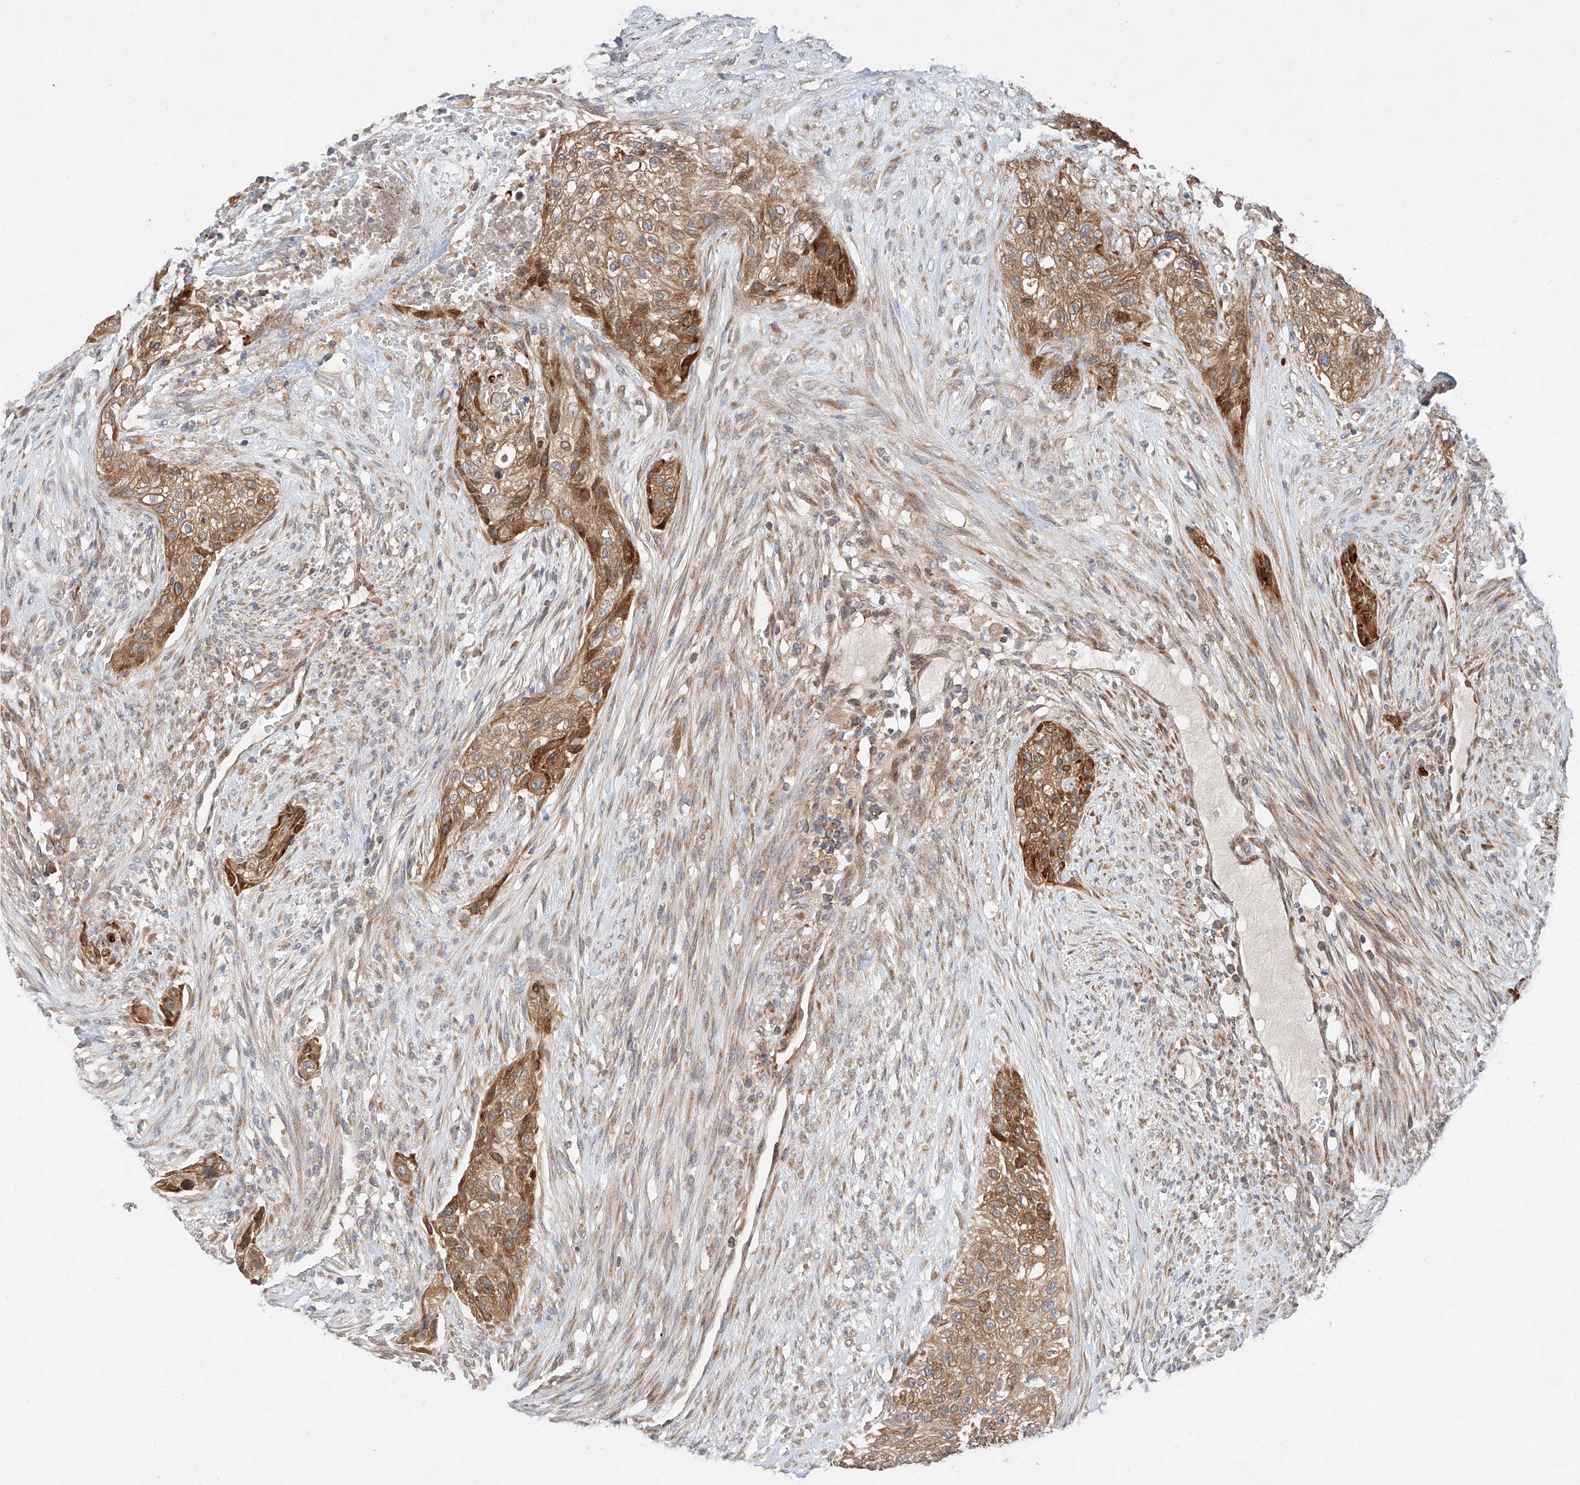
{"staining": {"intensity": "moderate", "quantity": ">75%", "location": "cytoplasmic/membranous"}, "tissue": "urothelial cancer", "cell_type": "Tumor cells", "image_type": "cancer", "snomed": [{"axis": "morphology", "description": "Urothelial carcinoma, High grade"}, {"axis": "topography", "description": "Urinary bladder"}], "caption": "A brown stain shows moderate cytoplasmic/membranous expression of a protein in urothelial cancer tumor cells.", "gene": "RUSC1", "patient": {"sex": "male", "age": 35}}